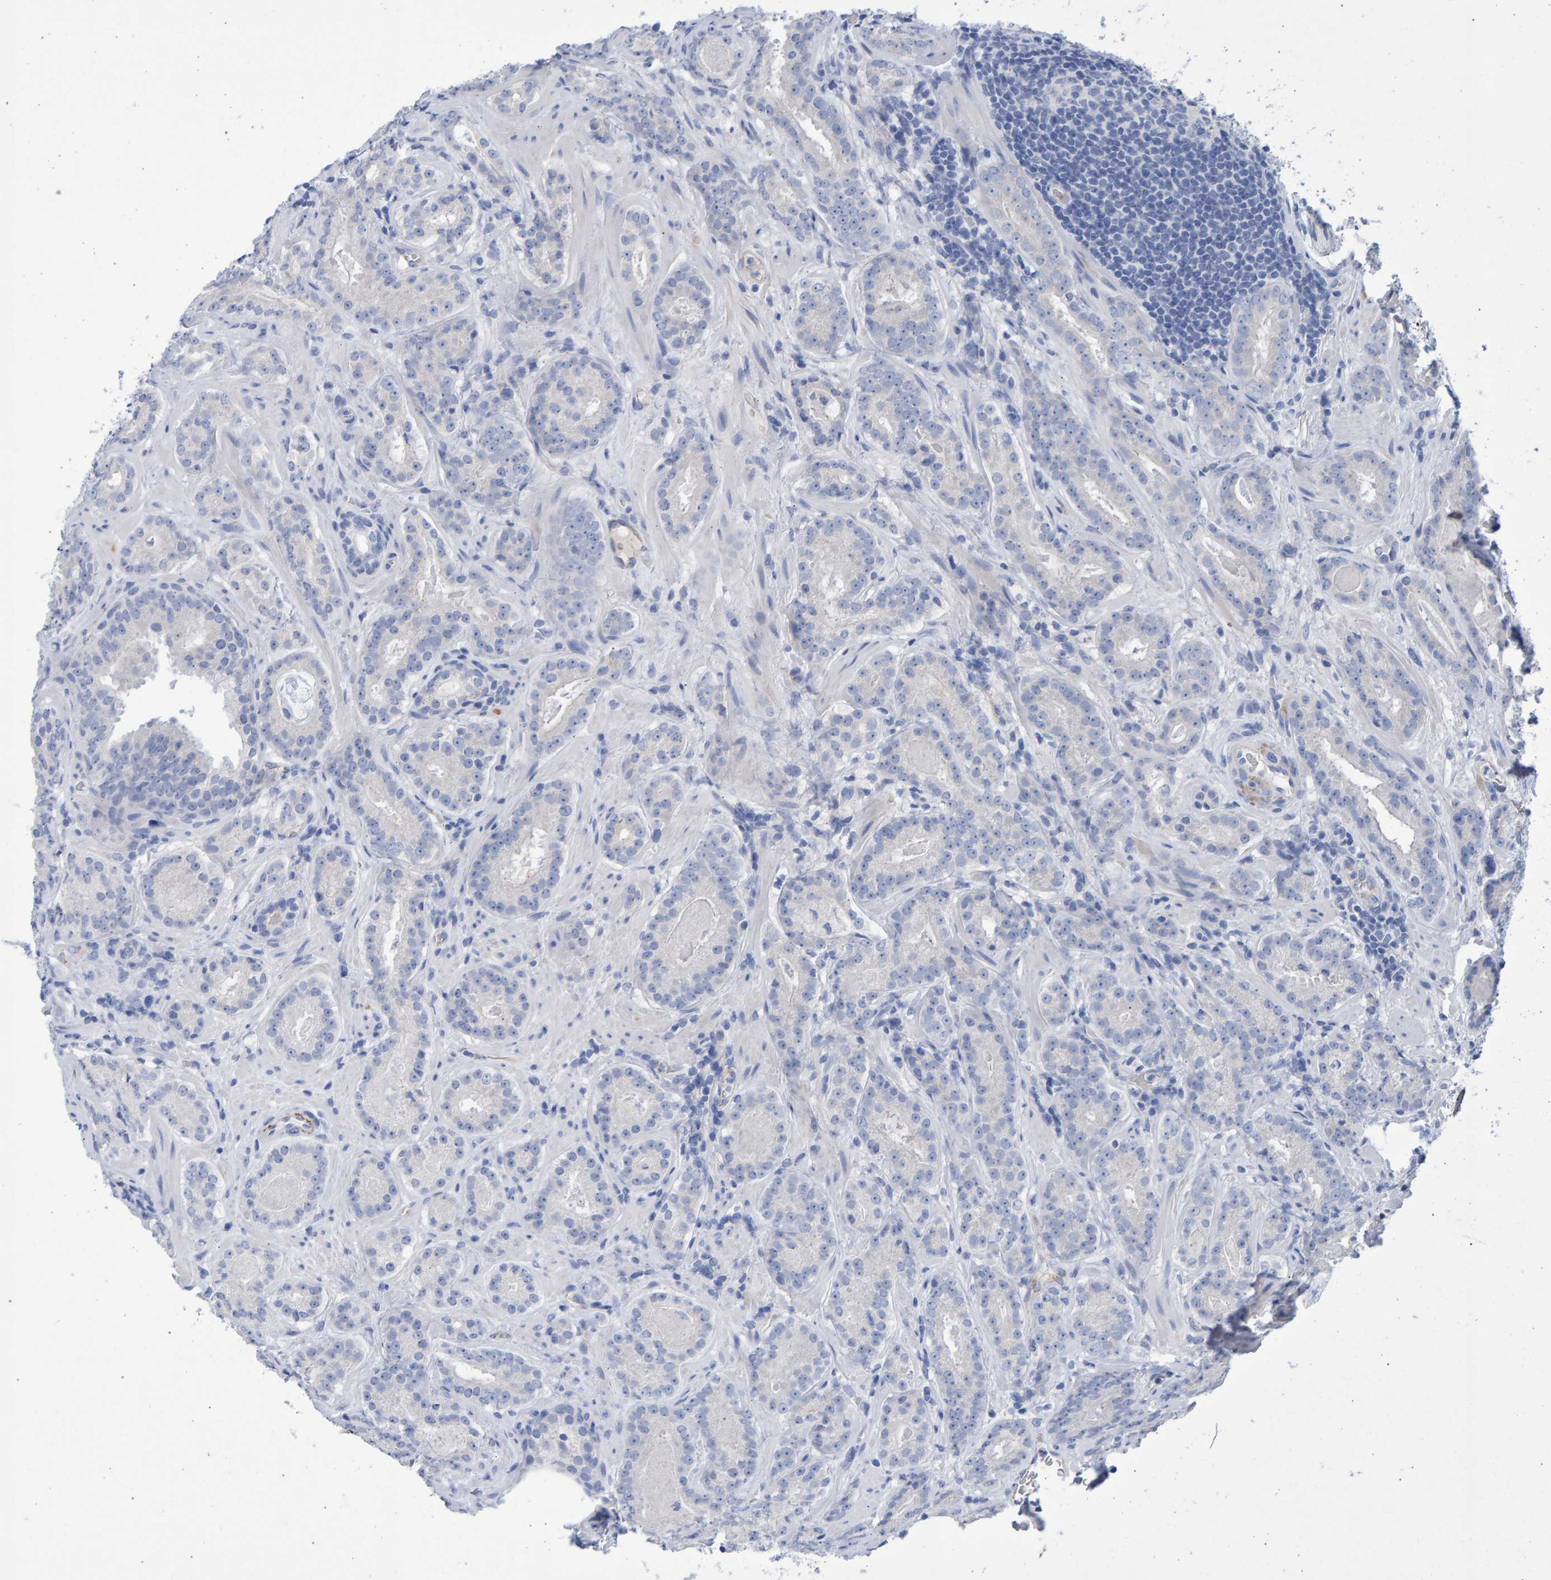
{"staining": {"intensity": "negative", "quantity": "none", "location": "none"}, "tissue": "prostate cancer", "cell_type": "Tumor cells", "image_type": "cancer", "snomed": [{"axis": "morphology", "description": "Adenocarcinoma, Low grade"}, {"axis": "topography", "description": "Prostate"}], "caption": "Prostate cancer (adenocarcinoma (low-grade)) was stained to show a protein in brown. There is no significant positivity in tumor cells.", "gene": "SLC34A3", "patient": {"sex": "male", "age": 69}}